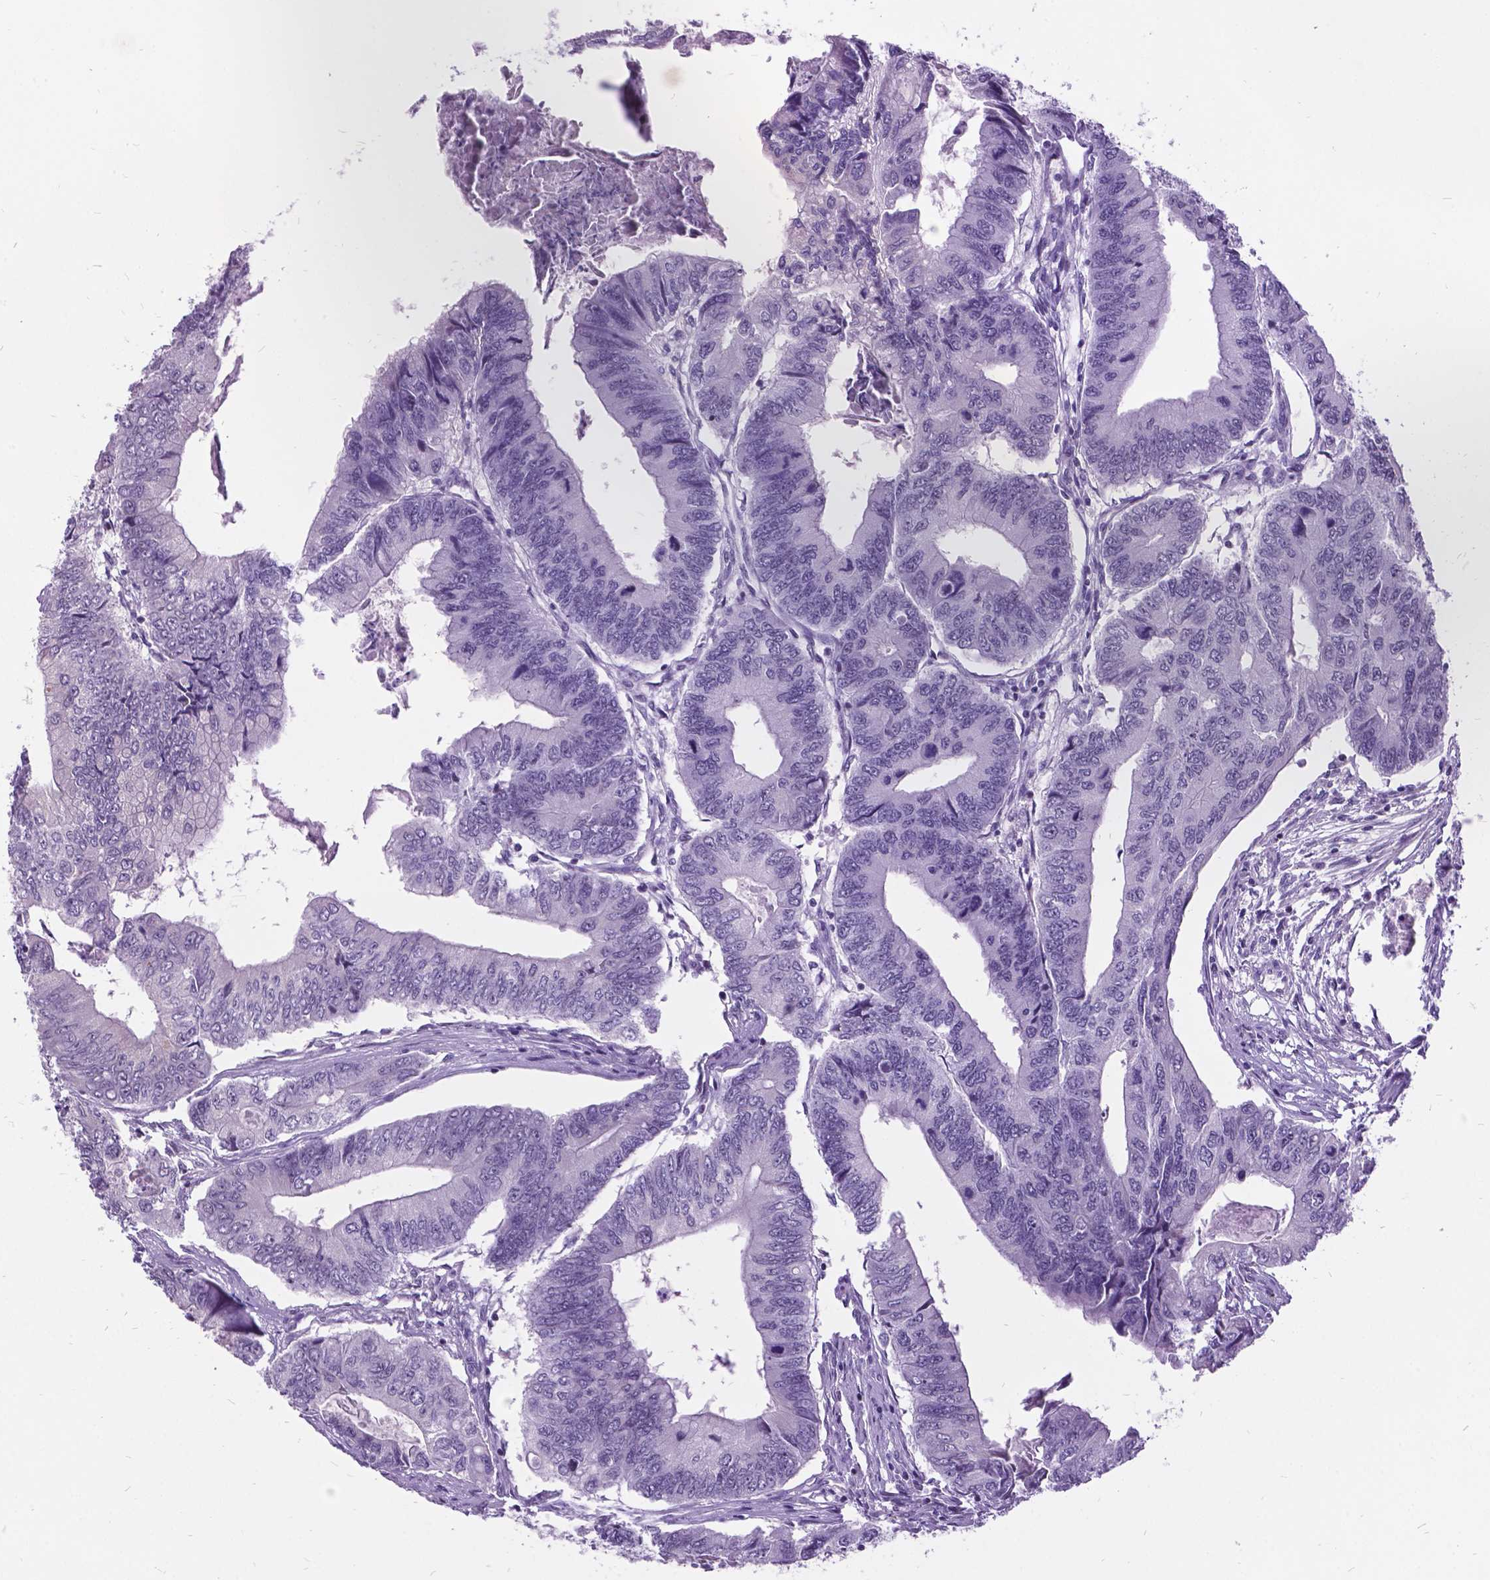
{"staining": {"intensity": "negative", "quantity": "none", "location": "none"}, "tissue": "colorectal cancer", "cell_type": "Tumor cells", "image_type": "cancer", "snomed": [{"axis": "morphology", "description": "Adenocarcinoma, NOS"}, {"axis": "topography", "description": "Colon"}], "caption": "DAB (3,3'-diaminobenzidine) immunohistochemical staining of human colorectal cancer exhibits no significant expression in tumor cells.", "gene": "DPF3", "patient": {"sex": "male", "age": 53}}